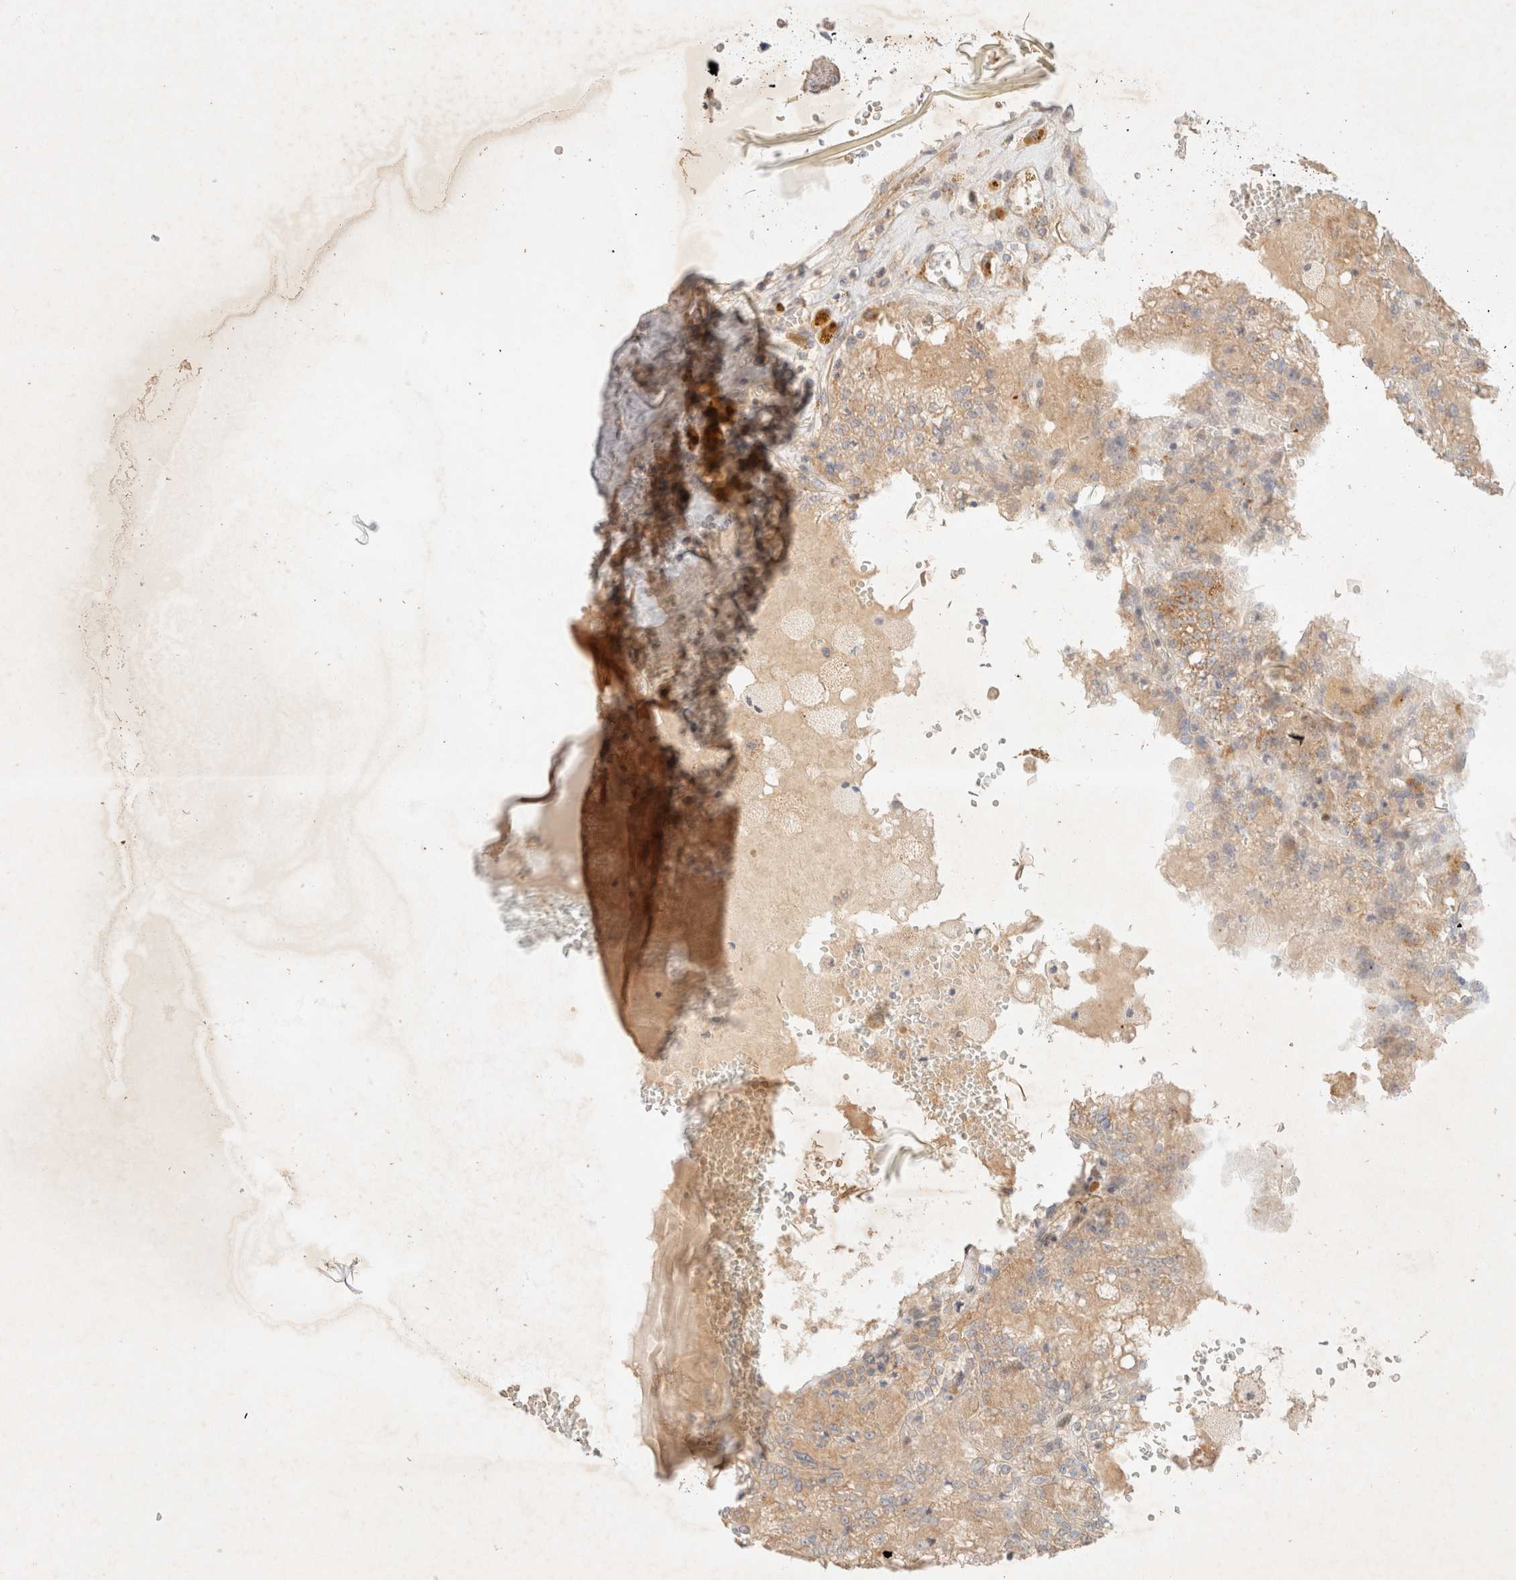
{"staining": {"intensity": "moderate", "quantity": ">75%", "location": "cytoplasmic/membranous"}, "tissue": "renal cancer", "cell_type": "Tumor cells", "image_type": "cancer", "snomed": [{"axis": "morphology", "description": "Adenocarcinoma, NOS"}, {"axis": "topography", "description": "Kidney"}], "caption": "A high-resolution micrograph shows immunohistochemistry staining of renal cancer (adenocarcinoma), which exhibits moderate cytoplasmic/membranous positivity in about >75% of tumor cells.", "gene": "SGSM2", "patient": {"sex": "female", "age": 56}}